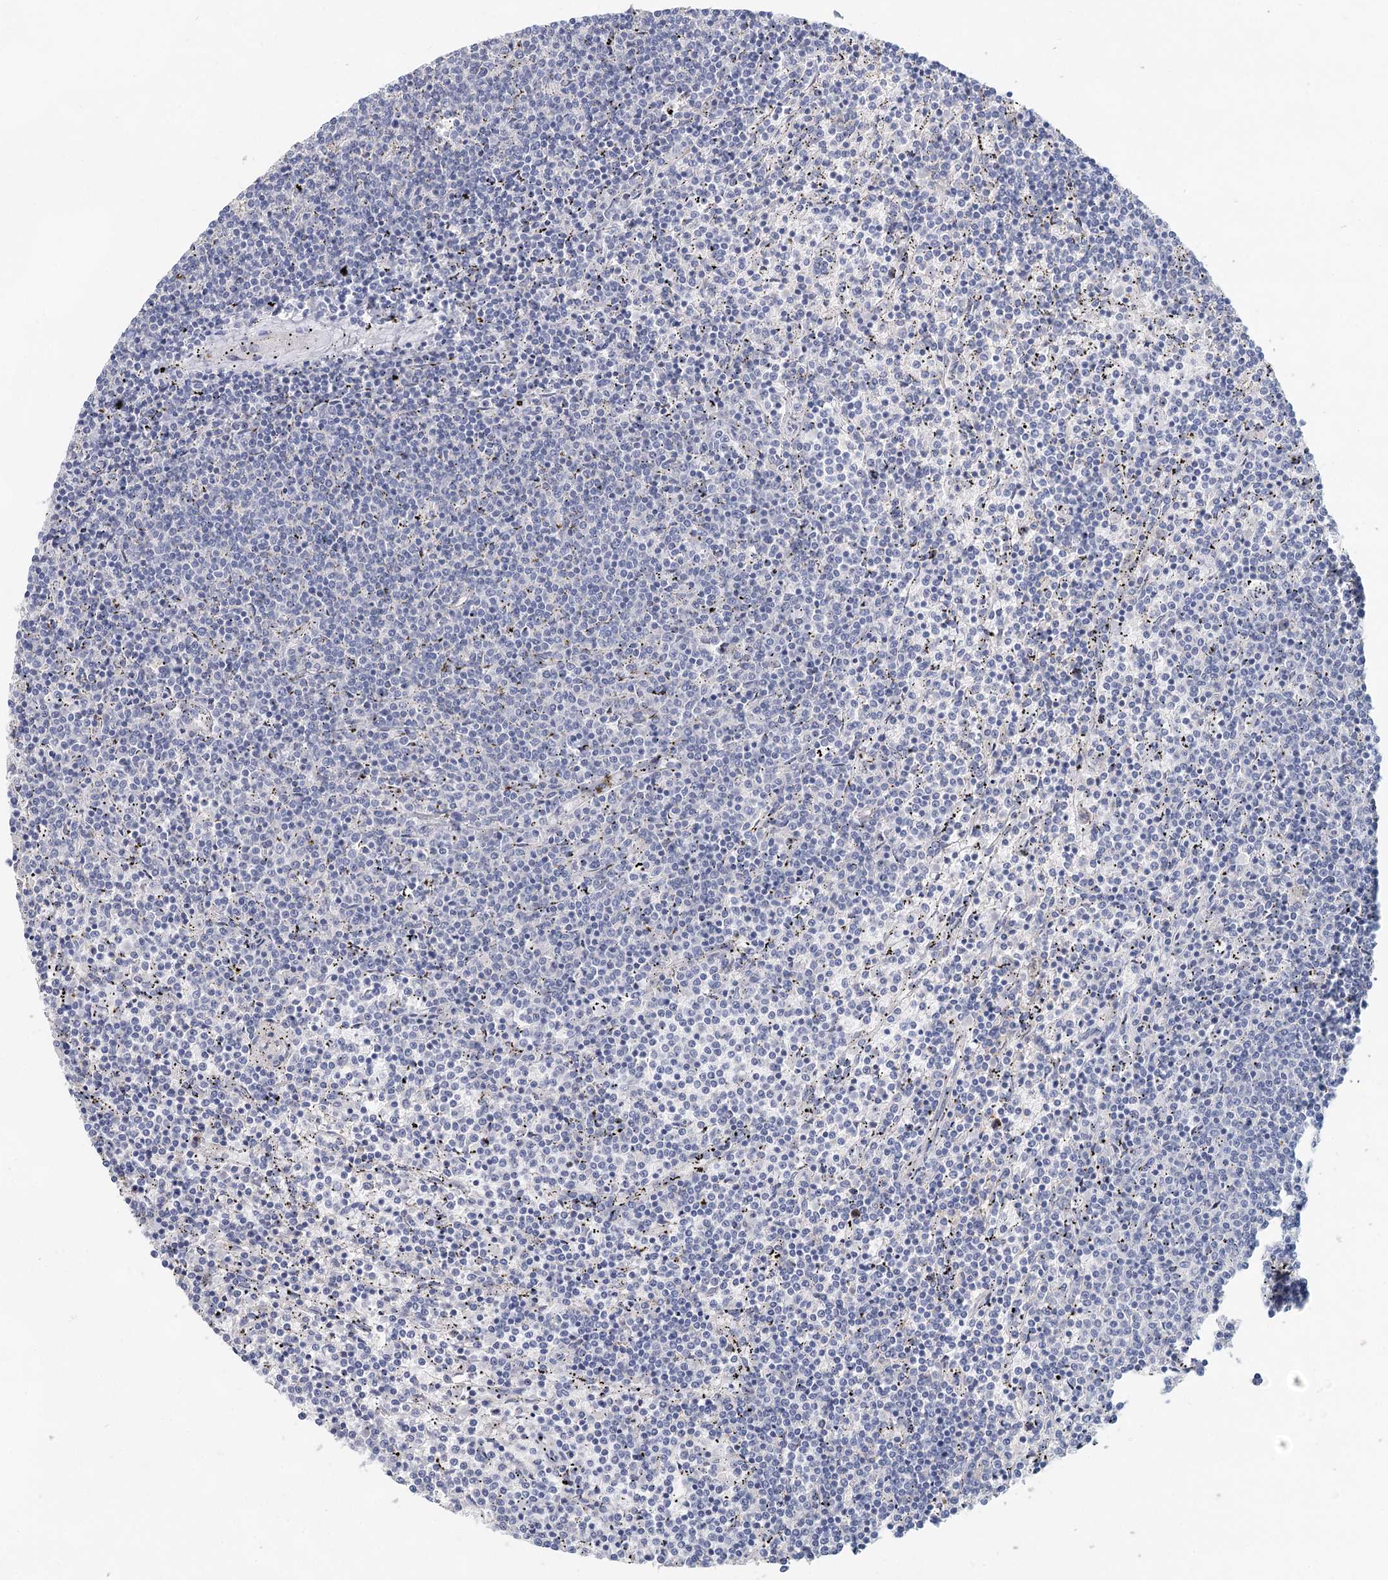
{"staining": {"intensity": "negative", "quantity": "none", "location": "none"}, "tissue": "lymphoma", "cell_type": "Tumor cells", "image_type": "cancer", "snomed": [{"axis": "morphology", "description": "Malignant lymphoma, non-Hodgkin's type, Low grade"}, {"axis": "topography", "description": "Spleen"}], "caption": "Malignant lymphoma, non-Hodgkin's type (low-grade) stained for a protein using IHC displays no expression tumor cells.", "gene": "SLC19A3", "patient": {"sex": "female", "age": 50}}